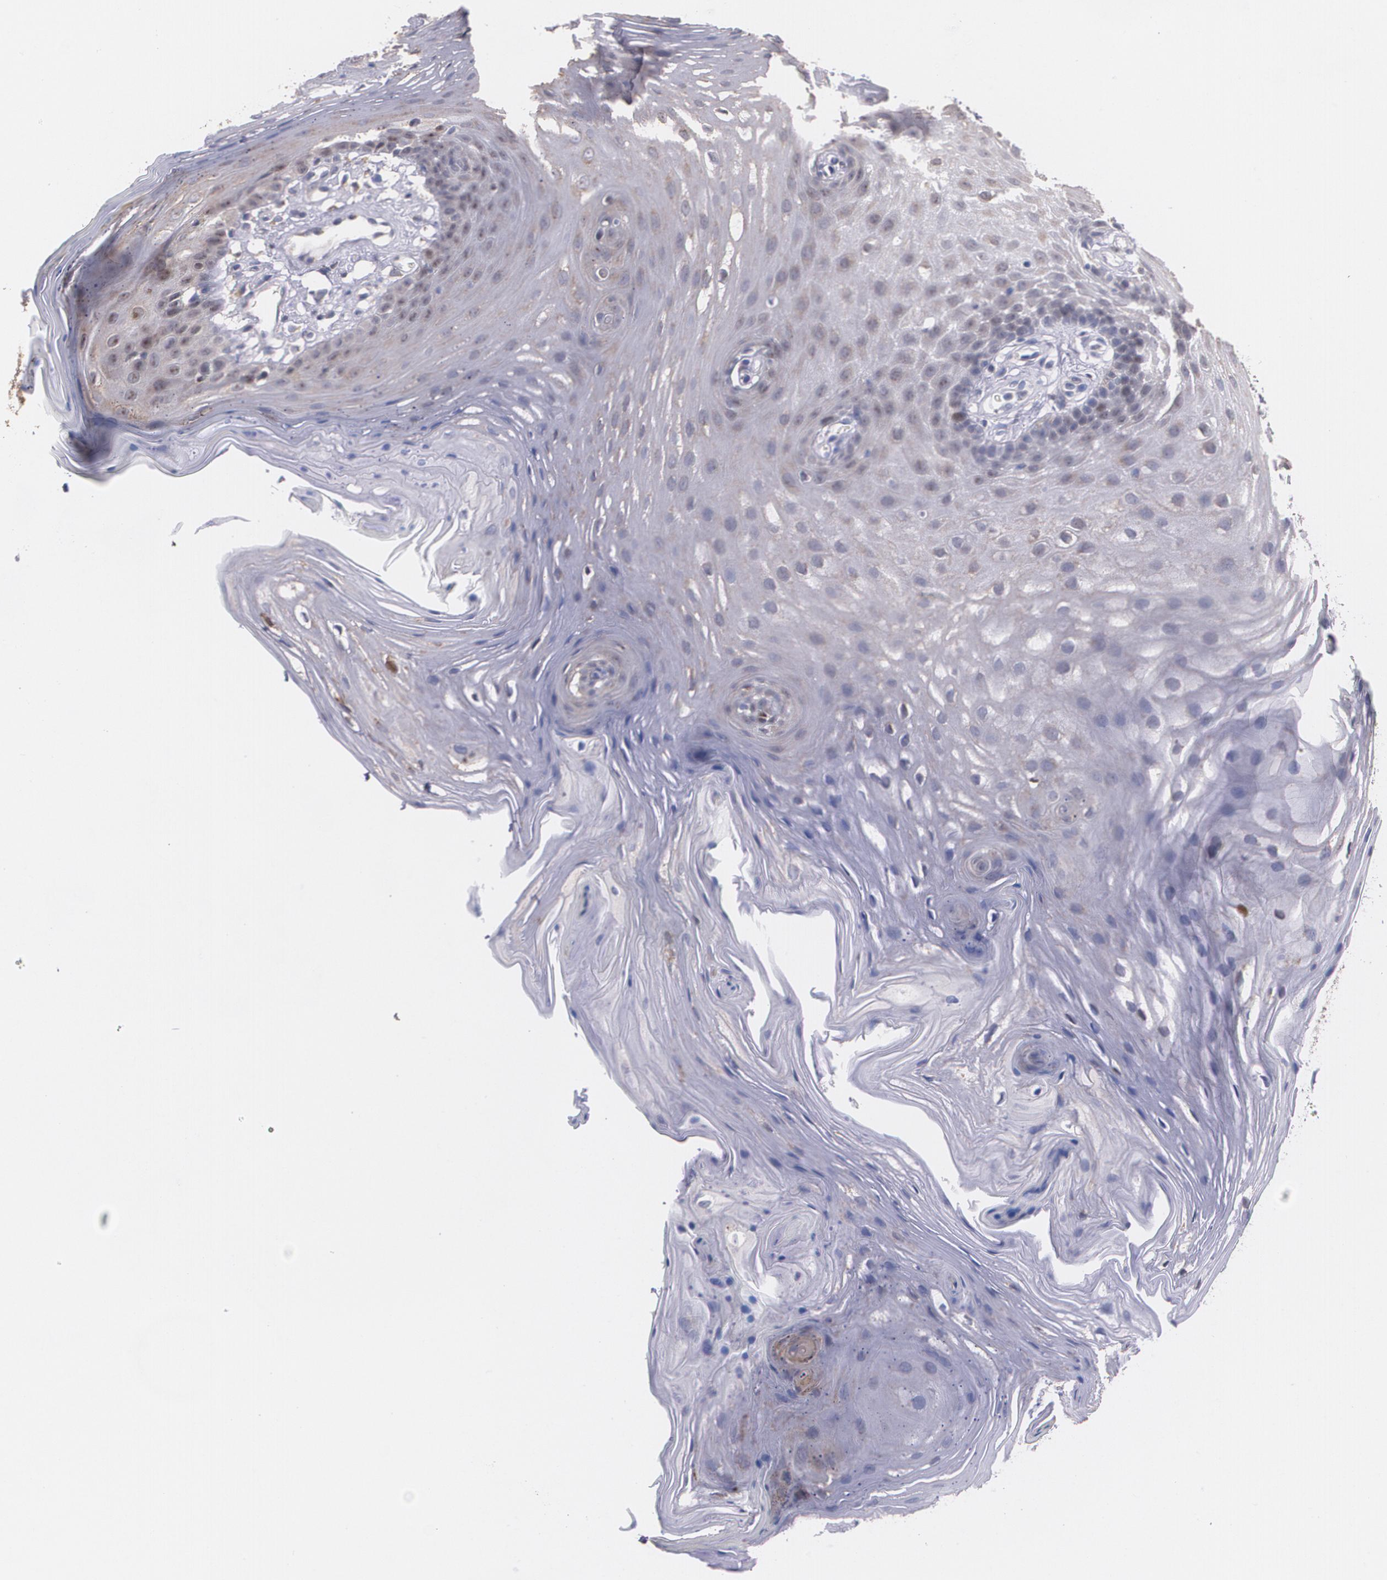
{"staining": {"intensity": "moderate", "quantity": "<25%", "location": "nuclear"}, "tissue": "oral mucosa", "cell_type": "Squamous epithelial cells", "image_type": "normal", "snomed": [{"axis": "morphology", "description": "Normal tissue, NOS"}, {"axis": "topography", "description": "Oral tissue"}], "caption": "Human oral mucosa stained for a protein (brown) shows moderate nuclear positive expression in approximately <25% of squamous epithelial cells.", "gene": "ATF3", "patient": {"sex": "male", "age": 62}}